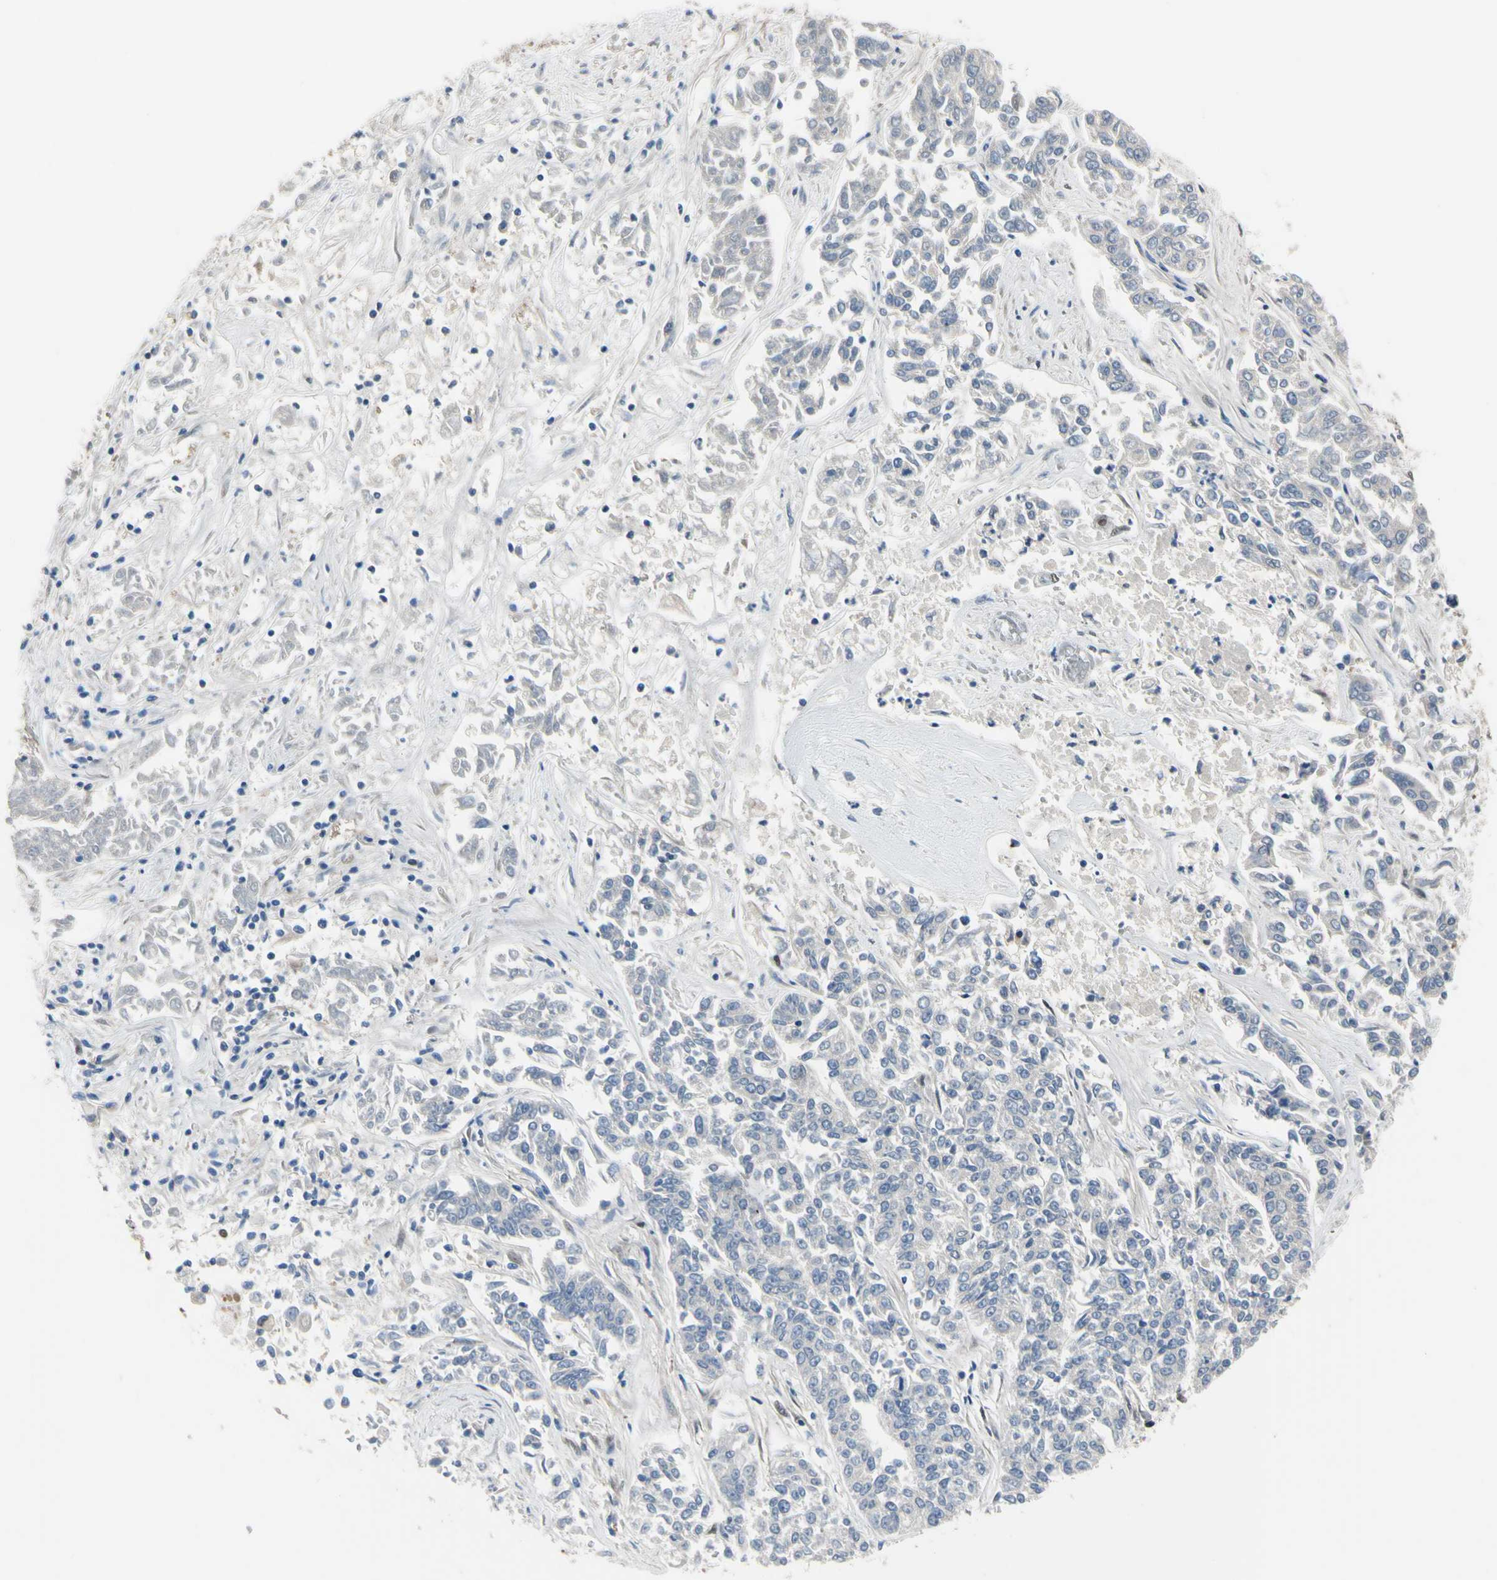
{"staining": {"intensity": "negative", "quantity": "none", "location": "none"}, "tissue": "lung cancer", "cell_type": "Tumor cells", "image_type": "cancer", "snomed": [{"axis": "morphology", "description": "Adenocarcinoma, NOS"}, {"axis": "topography", "description": "Lung"}], "caption": "This is a histopathology image of IHC staining of lung adenocarcinoma, which shows no expression in tumor cells.", "gene": "HSPA4", "patient": {"sex": "male", "age": 84}}